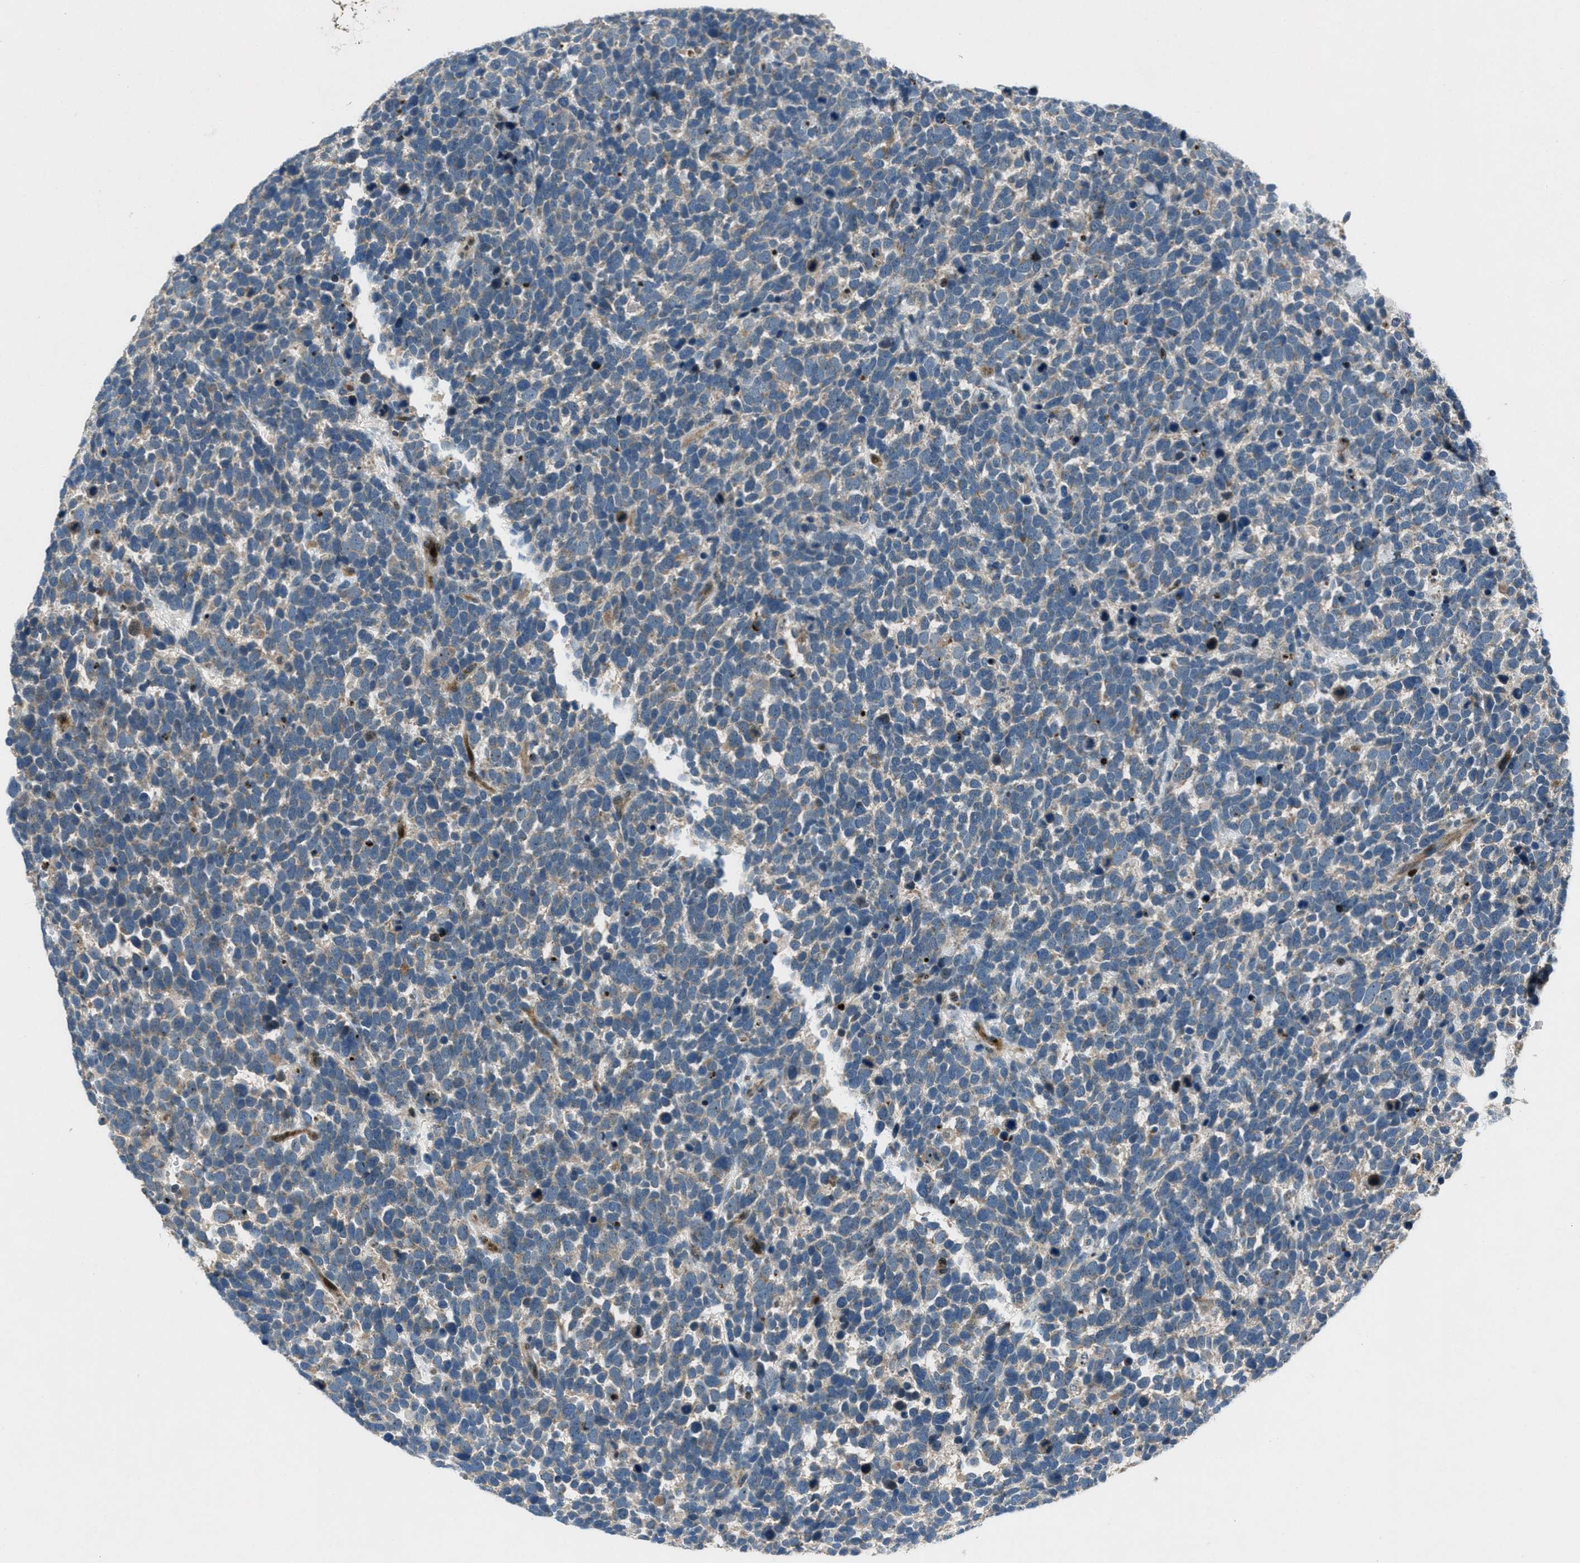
{"staining": {"intensity": "weak", "quantity": "<25%", "location": "cytoplasmic/membranous"}, "tissue": "urothelial cancer", "cell_type": "Tumor cells", "image_type": "cancer", "snomed": [{"axis": "morphology", "description": "Urothelial carcinoma, High grade"}, {"axis": "topography", "description": "Urinary bladder"}], "caption": "Immunohistochemical staining of human urothelial cancer exhibits no significant staining in tumor cells.", "gene": "CLEC2D", "patient": {"sex": "female", "age": 82}}